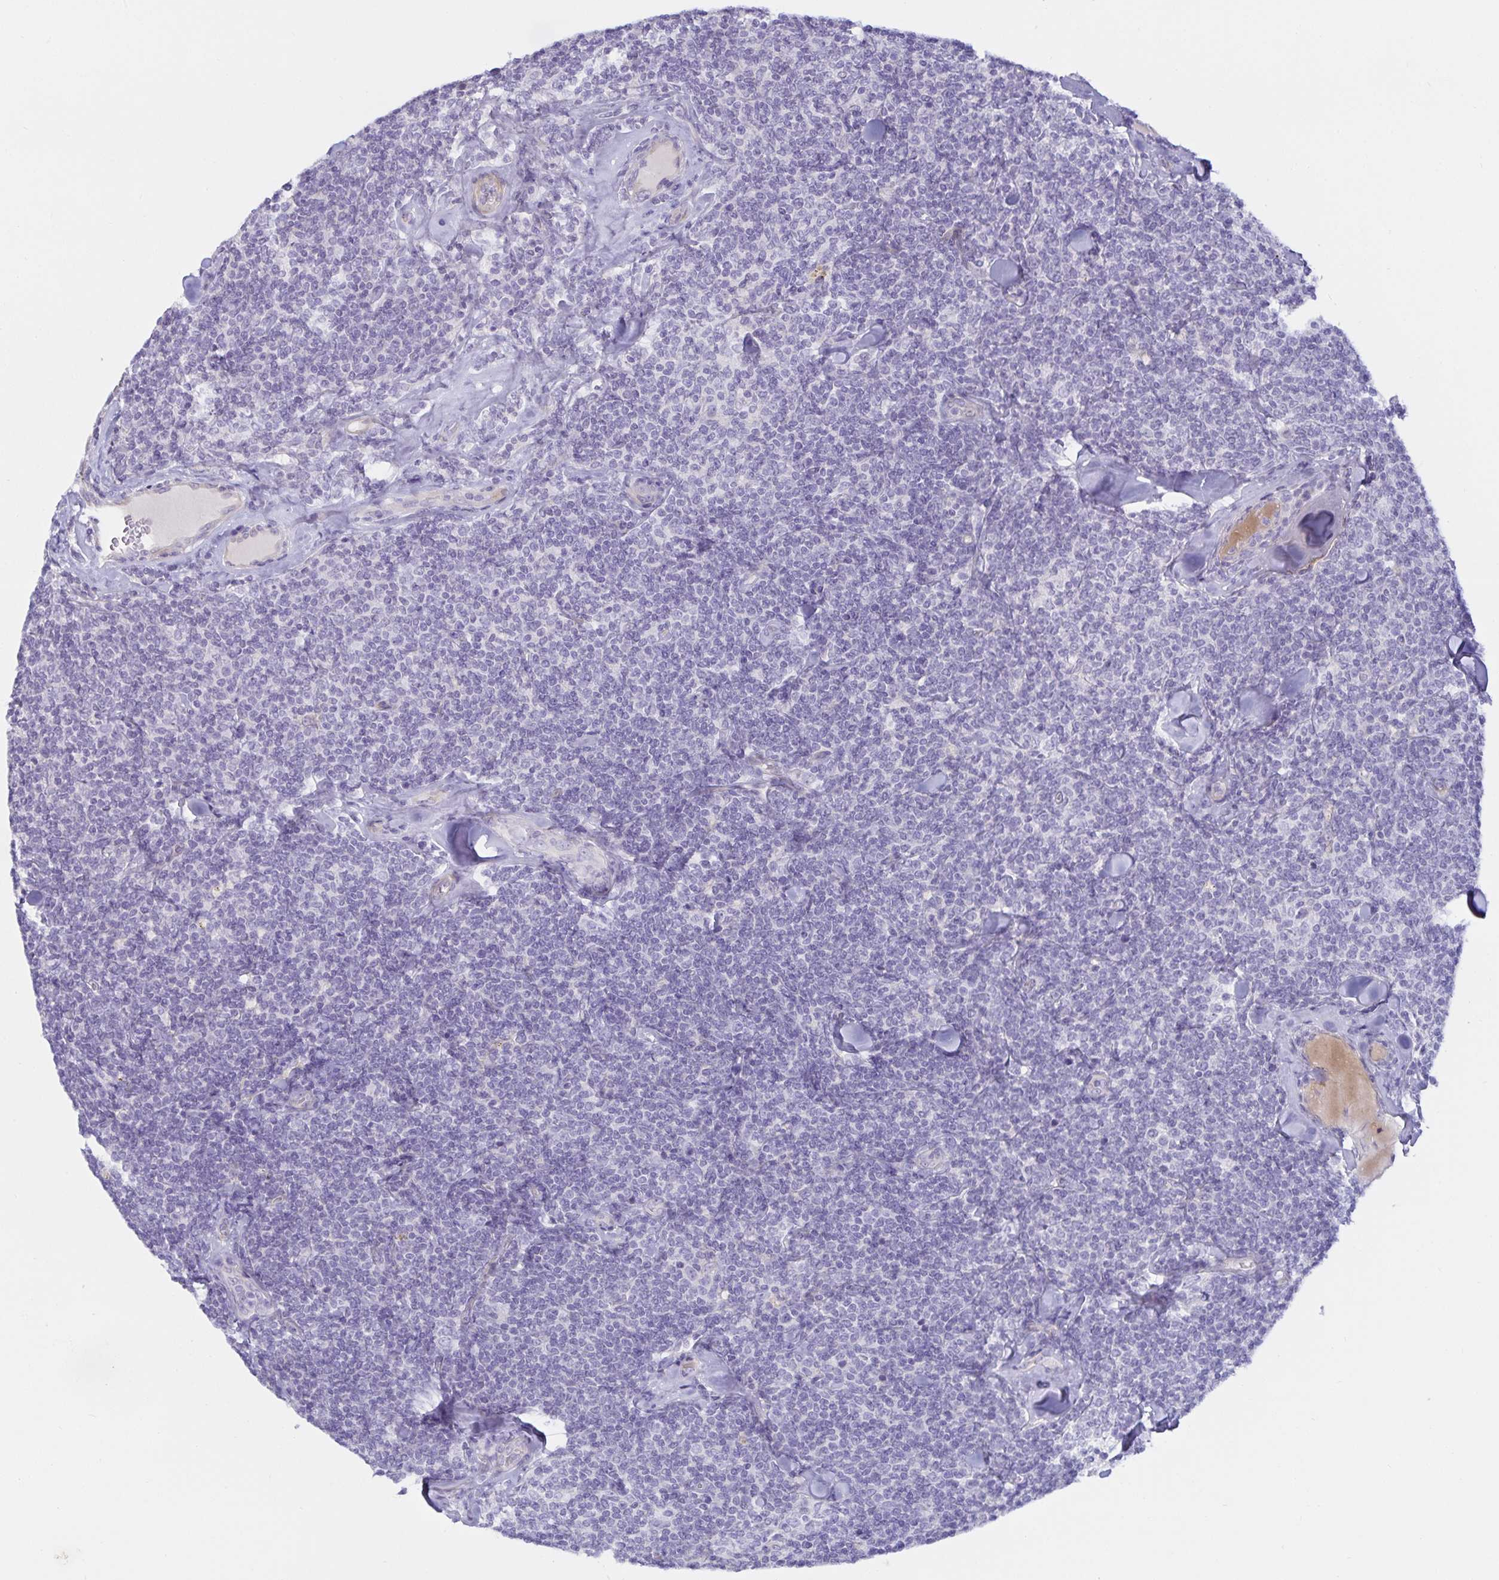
{"staining": {"intensity": "negative", "quantity": "none", "location": "none"}, "tissue": "lymphoma", "cell_type": "Tumor cells", "image_type": "cancer", "snomed": [{"axis": "morphology", "description": "Malignant lymphoma, non-Hodgkin's type, Low grade"}, {"axis": "topography", "description": "Lymph node"}], "caption": "Immunohistochemical staining of lymphoma displays no significant expression in tumor cells.", "gene": "SPAG4", "patient": {"sex": "female", "age": 56}}